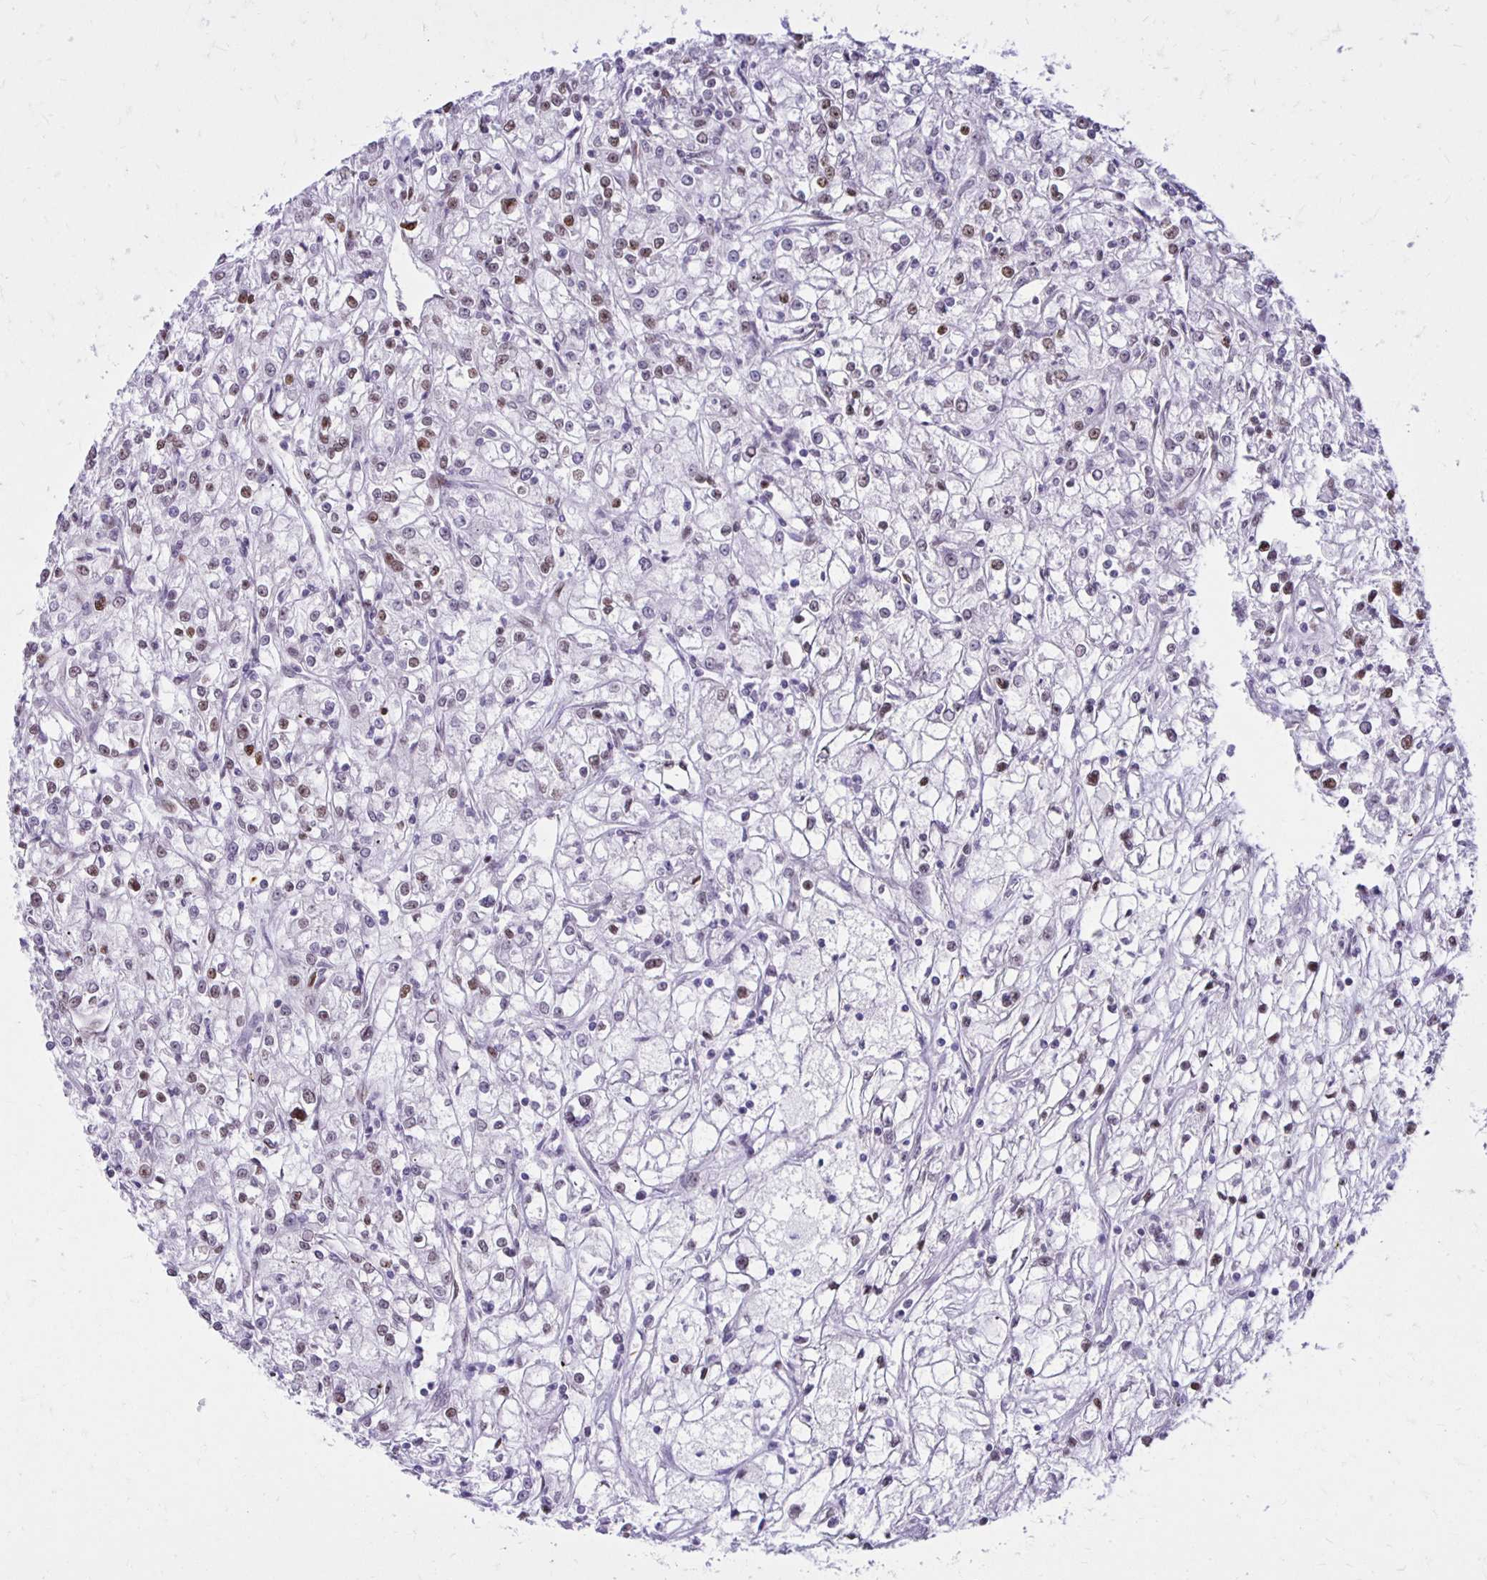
{"staining": {"intensity": "weak", "quantity": "25%-75%", "location": "nuclear"}, "tissue": "renal cancer", "cell_type": "Tumor cells", "image_type": "cancer", "snomed": [{"axis": "morphology", "description": "Adenocarcinoma, NOS"}, {"axis": "topography", "description": "Kidney"}], "caption": "Renal cancer stained for a protein (brown) demonstrates weak nuclear positive staining in approximately 25%-75% of tumor cells.", "gene": "DDB2", "patient": {"sex": "female", "age": 59}}